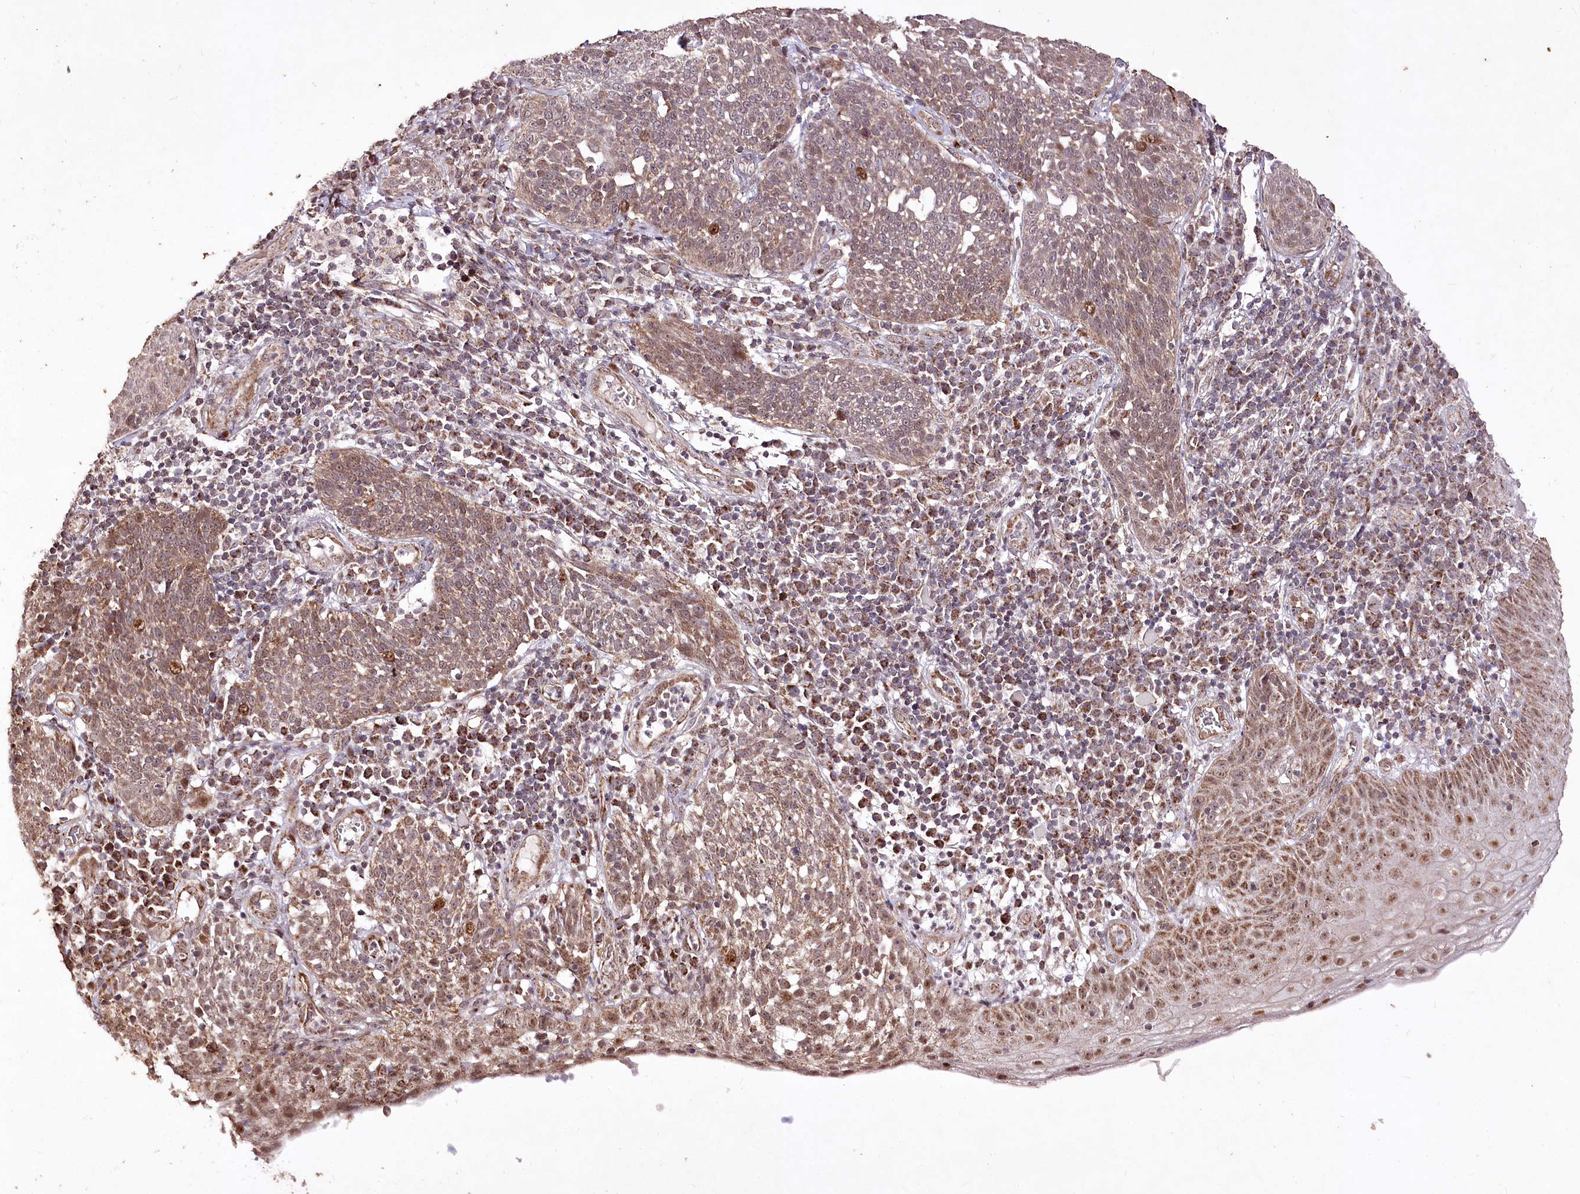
{"staining": {"intensity": "moderate", "quantity": "25%-75%", "location": "cytoplasmic/membranous,nuclear"}, "tissue": "cervical cancer", "cell_type": "Tumor cells", "image_type": "cancer", "snomed": [{"axis": "morphology", "description": "Squamous cell carcinoma, NOS"}, {"axis": "topography", "description": "Cervix"}], "caption": "Moderate cytoplasmic/membranous and nuclear staining is present in about 25%-75% of tumor cells in cervical cancer (squamous cell carcinoma).", "gene": "CARD19", "patient": {"sex": "female", "age": 34}}